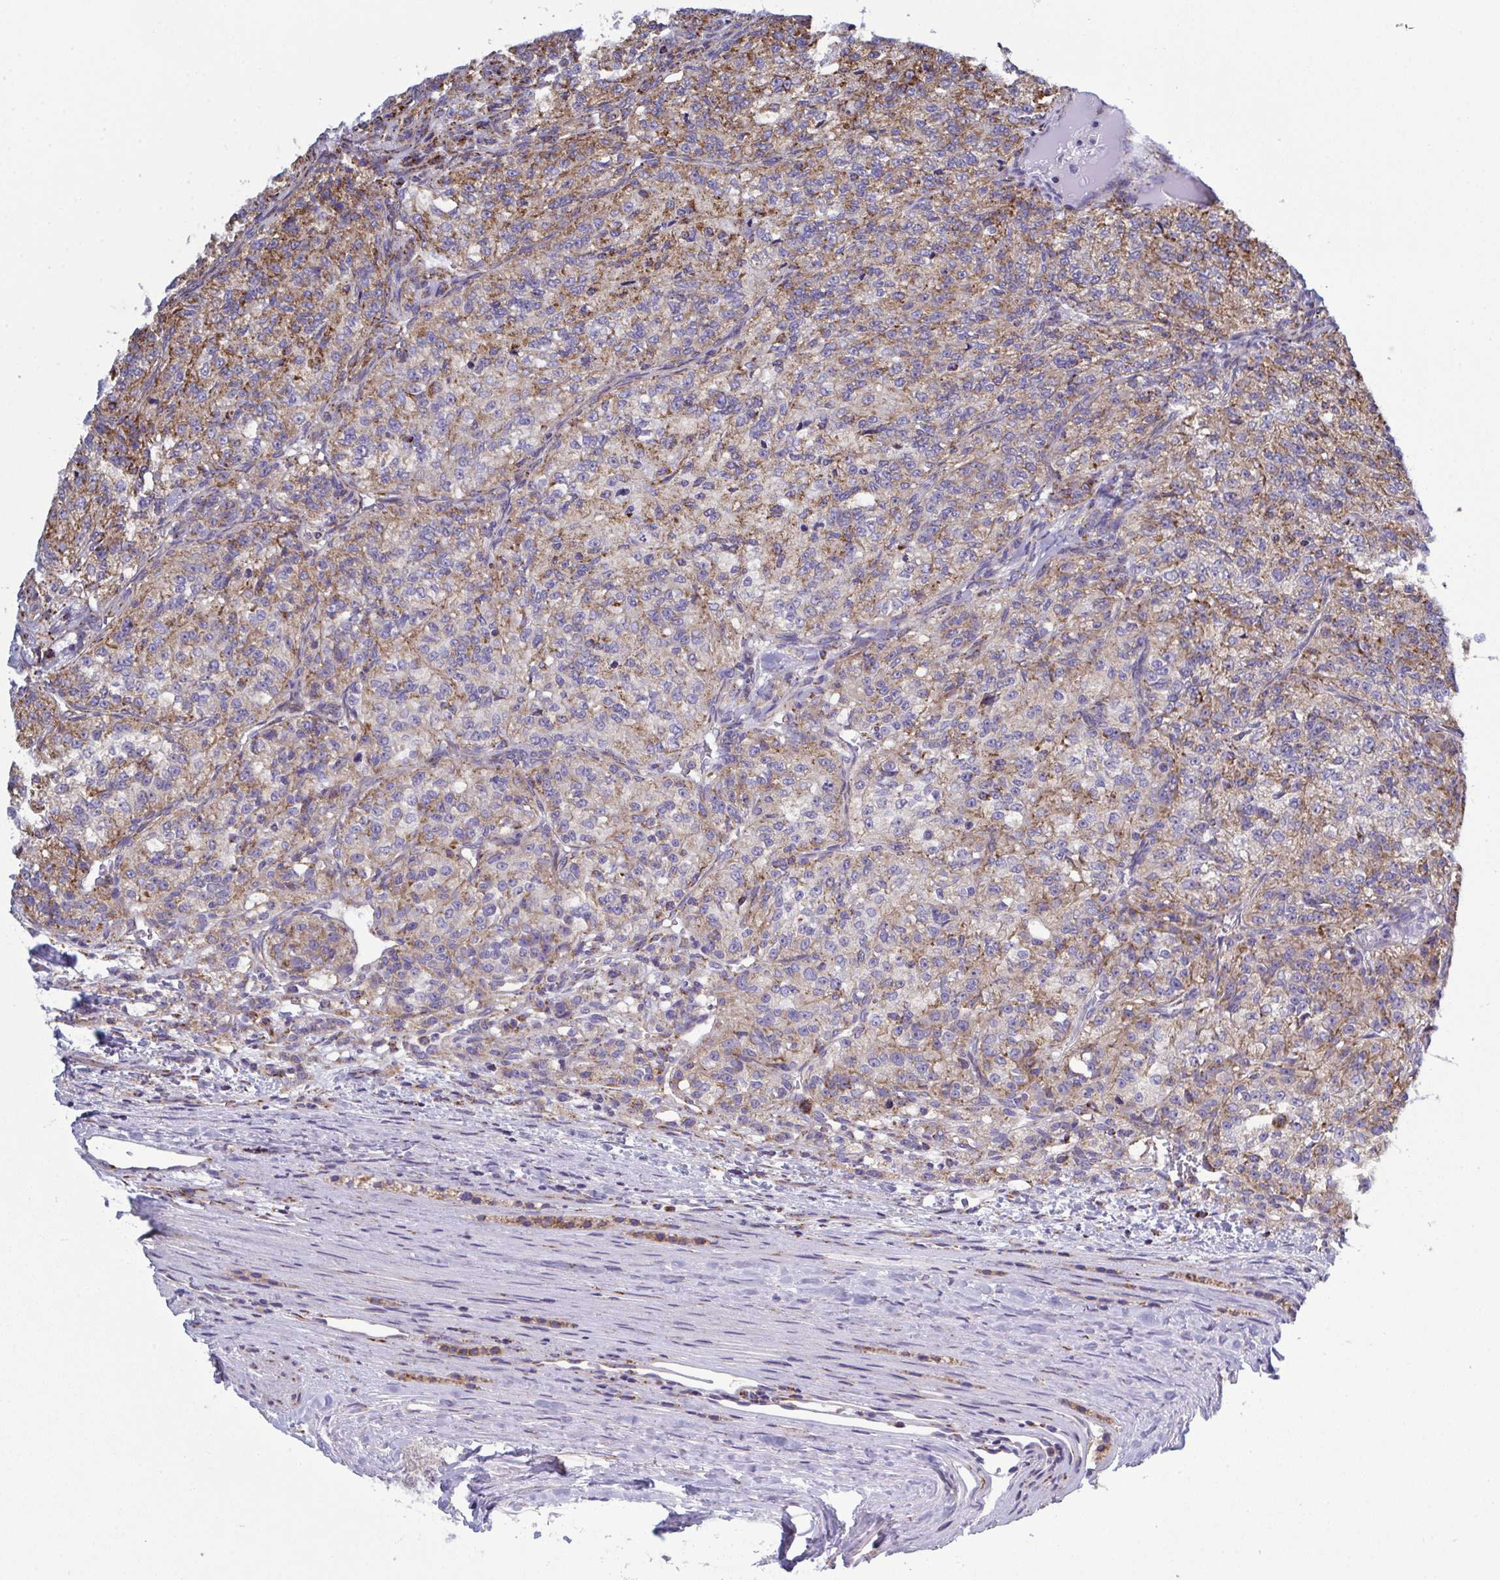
{"staining": {"intensity": "weak", "quantity": "25%-75%", "location": "cytoplasmic/membranous"}, "tissue": "renal cancer", "cell_type": "Tumor cells", "image_type": "cancer", "snomed": [{"axis": "morphology", "description": "Adenocarcinoma, NOS"}, {"axis": "topography", "description": "Kidney"}], "caption": "High-magnification brightfield microscopy of renal cancer (adenocarcinoma) stained with DAB (3,3'-diaminobenzidine) (brown) and counterstained with hematoxylin (blue). tumor cells exhibit weak cytoplasmic/membranous positivity is appreciated in about25%-75% of cells.", "gene": "CSDE1", "patient": {"sex": "female", "age": 63}}